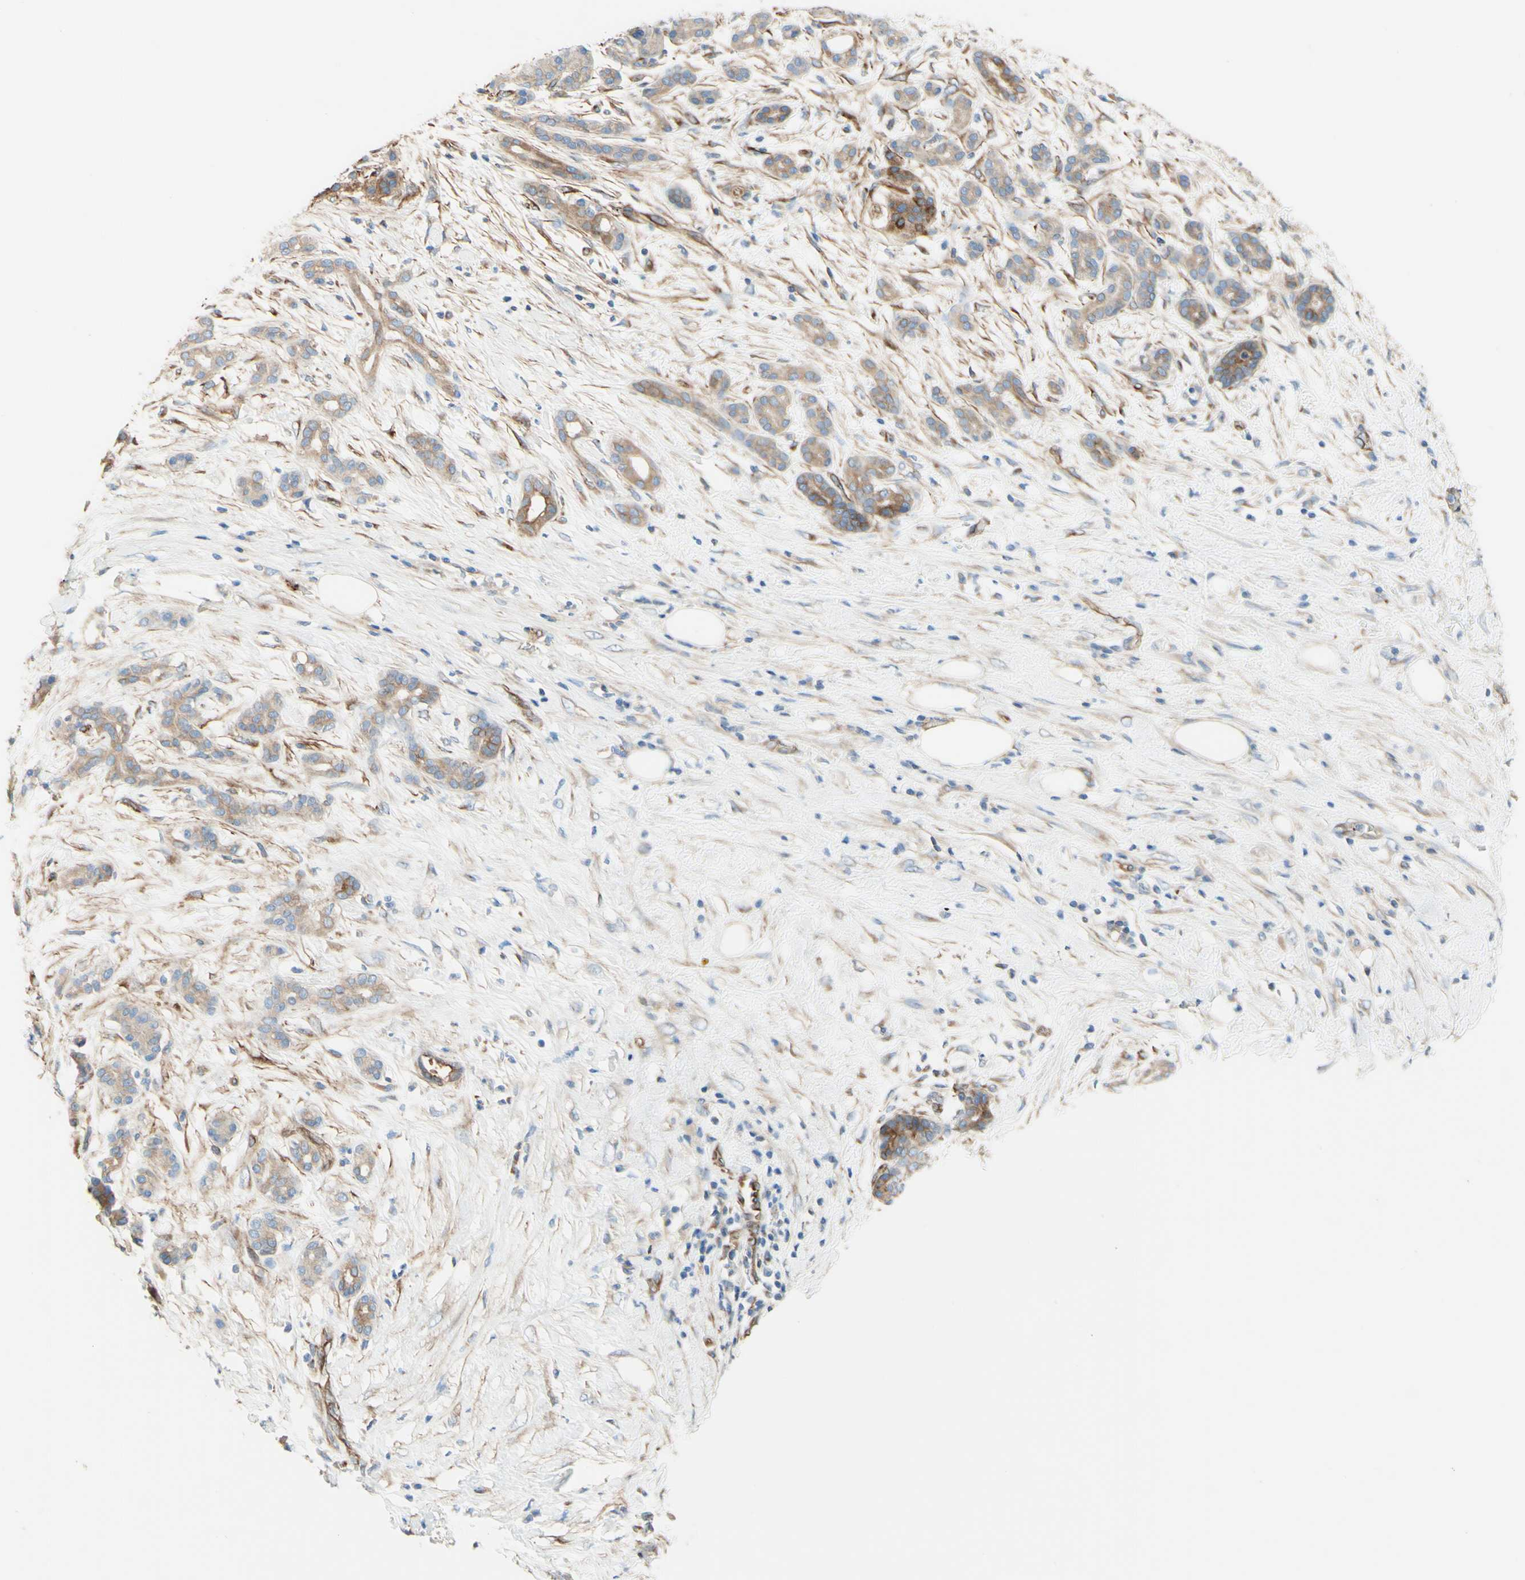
{"staining": {"intensity": "weak", "quantity": ">75%", "location": "cytoplasmic/membranous"}, "tissue": "pancreatic cancer", "cell_type": "Tumor cells", "image_type": "cancer", "snomed": [{"axis": "morphology", "description": "Adenocarcinoma, NOS"}, {"axis": "topography", "description": "Pancreas"}], "caption": "Pancreatic cancer stained with DAB (3,3'-diaminobenzidine) IHC demonstrates low levels of weak cytoplasmic/membranous expression in approximately >75% of tumor cells.", "gene": "ENDOD1", "patient": {"sex": "male", "age": 41}}